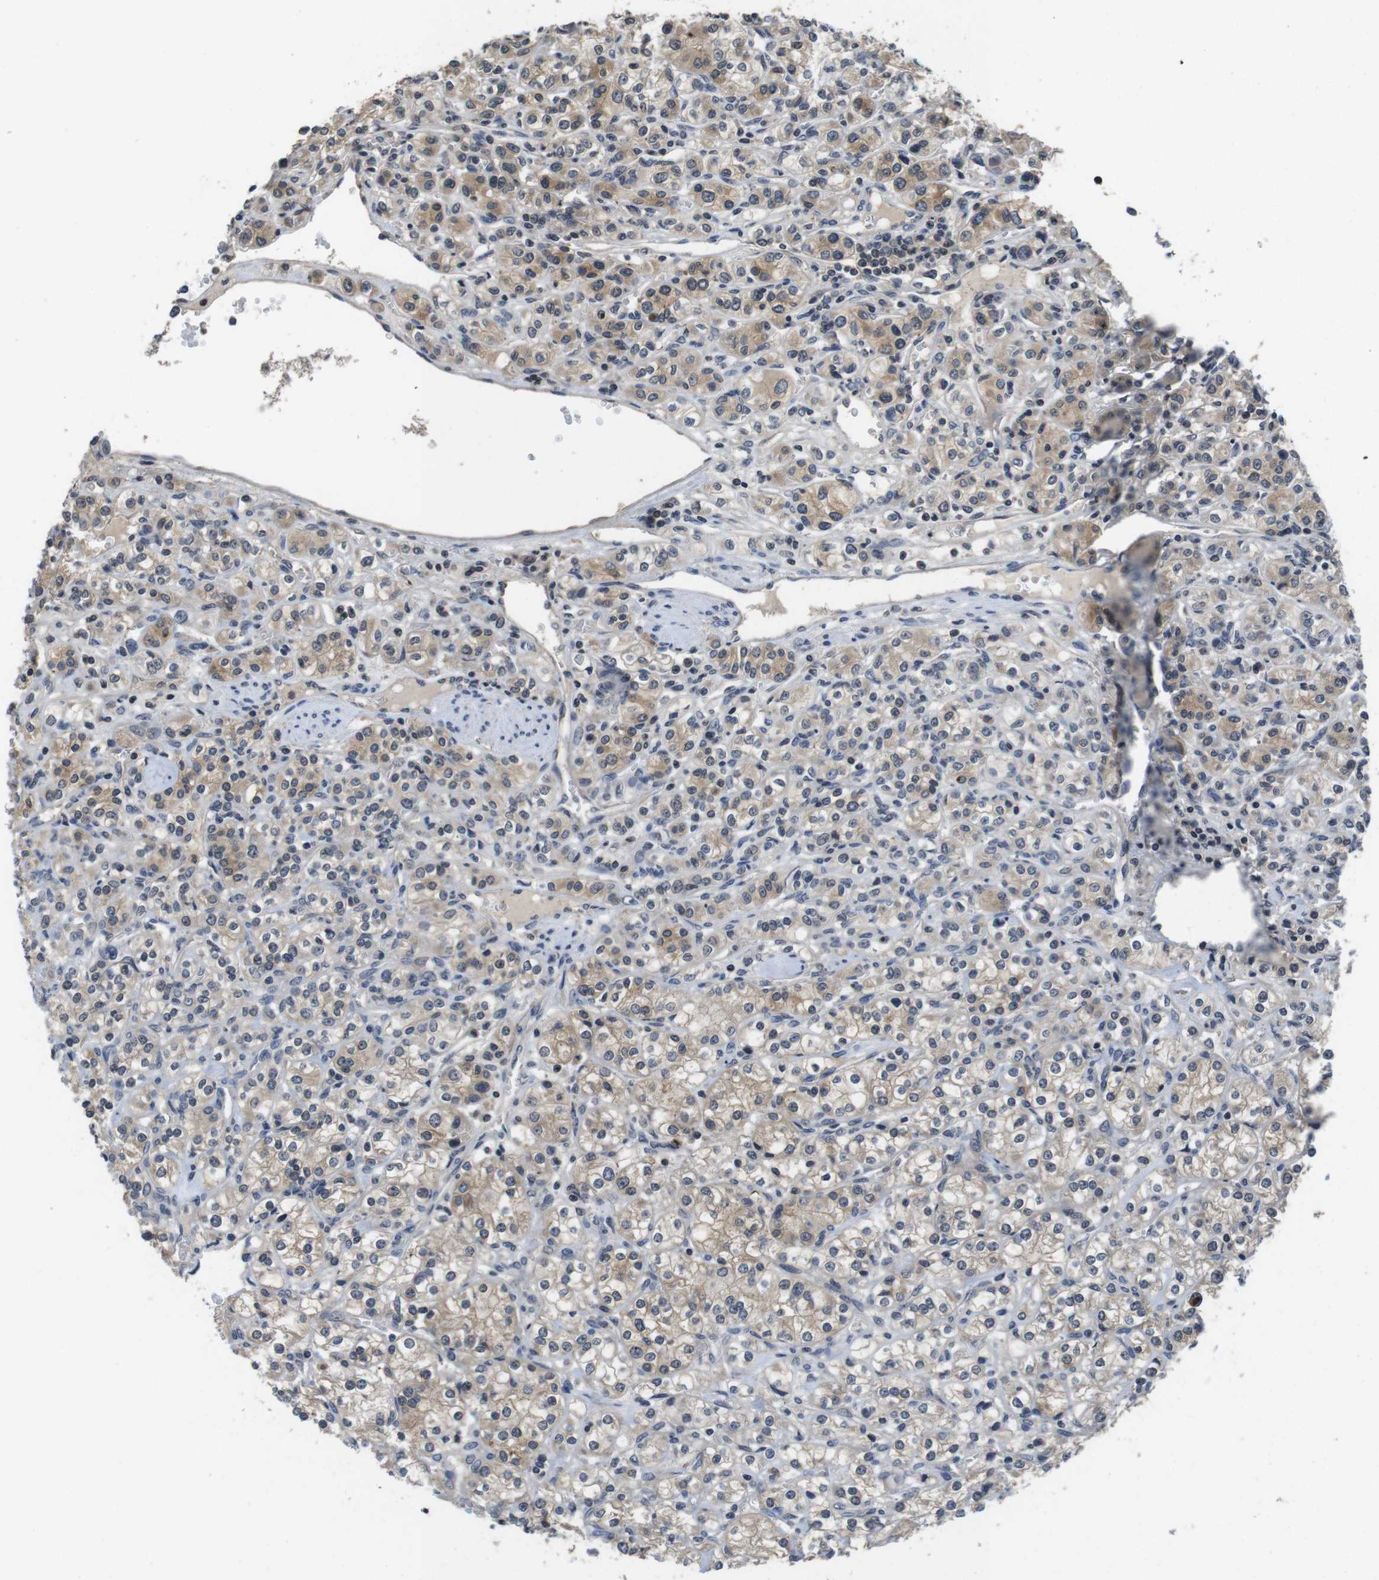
{"staining": {"intensity": "weak", "quantity": ">75%", "location": "cytoplasmic/membranous"}, "tissue": "renal cancer", "cell_type": "Tumor cells", "image_type": "cancer", "snomed": [{"axis": "morphology", "description": "Adenocarcinoma, NOS"}, {"axis": "topography", "description": "Kidney"}], "caption": "Renal cancer (adenocarcinoma) tissue displays weak cytoplasmic/membranous positivity in about >75% of tumor cells, visualized by immunohistochemistry.", "gene": "FADD", "patient": {"sex": "male", "age": 77}}